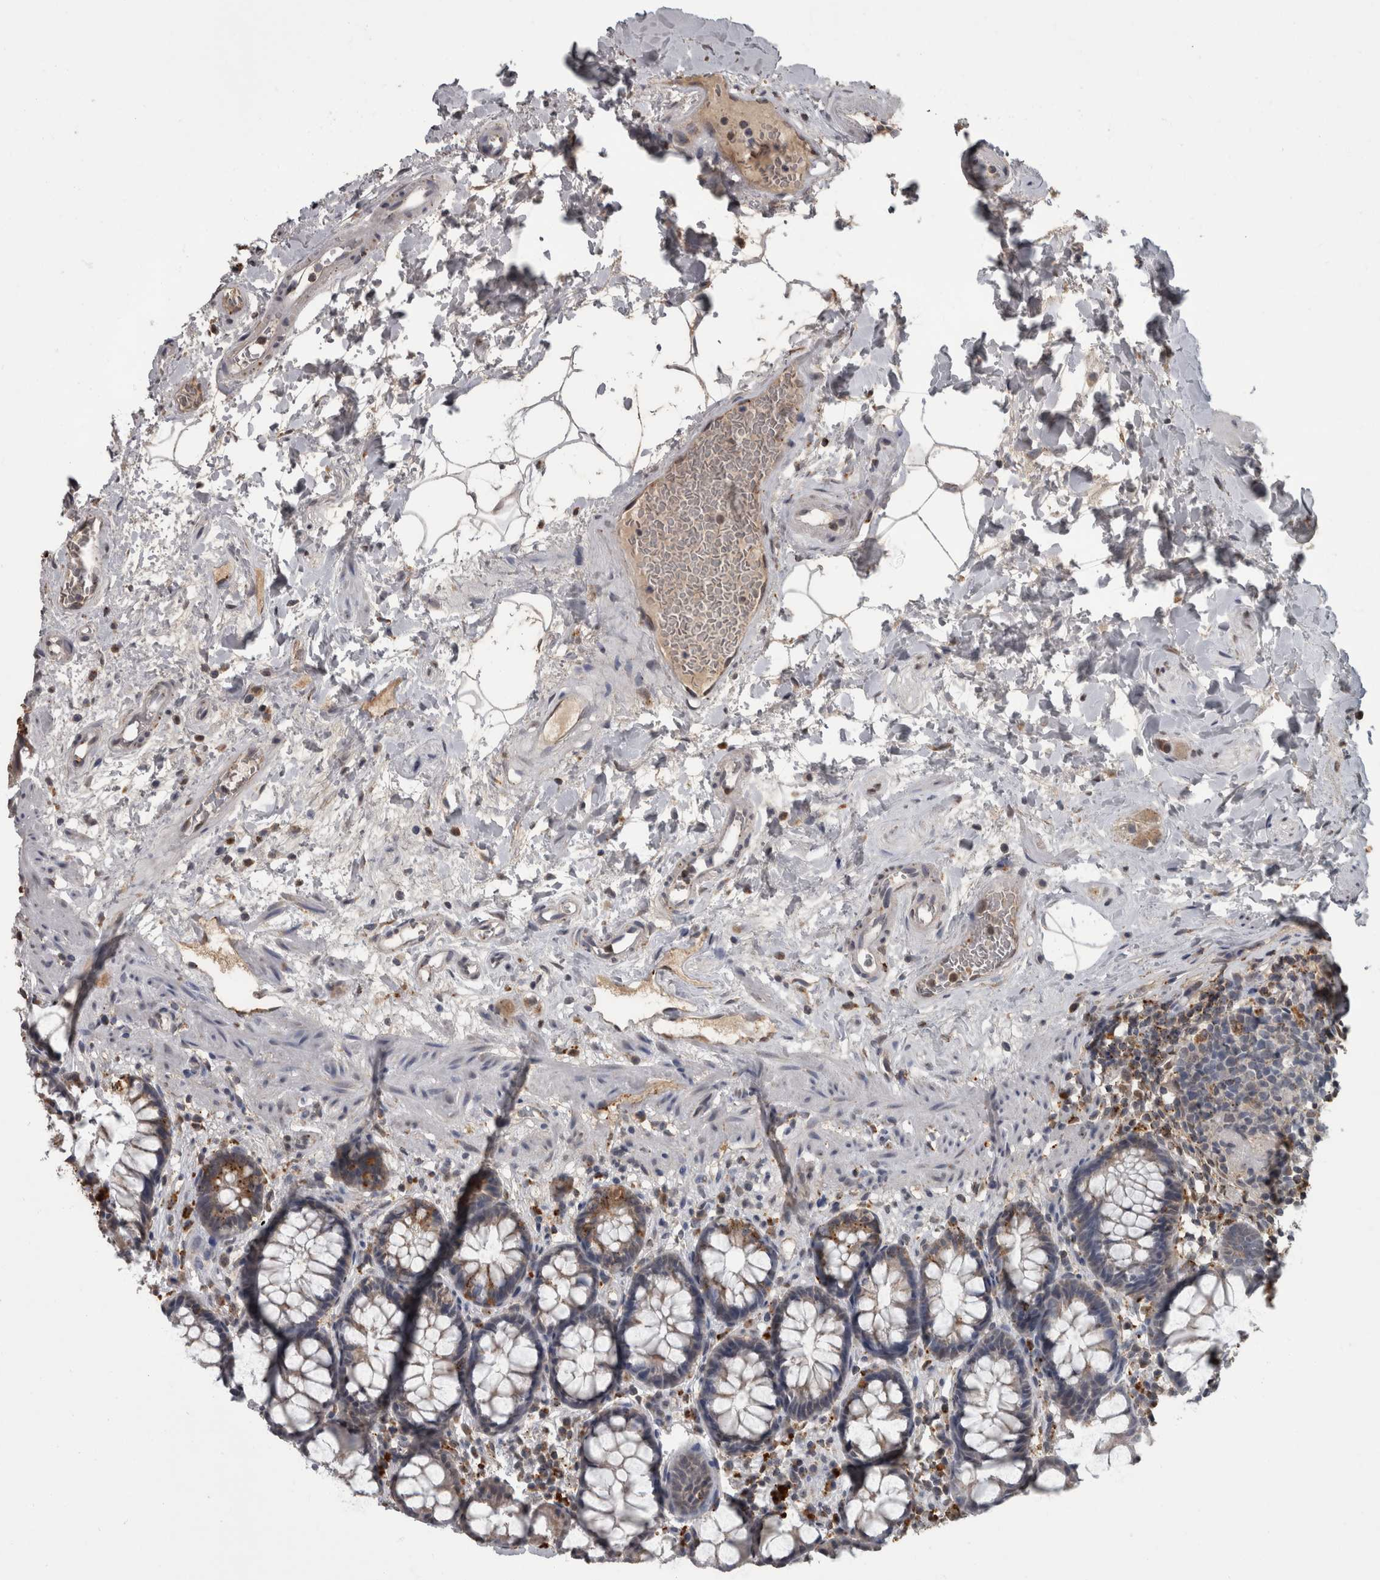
{"staining": {"intensity": "weak", "quantity": "25%-75%", "location": "cytoplasmic/membranous"}, "tissue": "rectum", "cell_type": "Glandular cells", "image_type": "normal", "snomed": [{"axis": "morphology", "description": "Normal tissue, NOS"}, {"axis": "topography", "description": "Rectum"}], "caption": "An image showing weak cytoplasmic/membranous staining in approximately 25%-75% of glandular cells in normal rectum, as visualized by brown immunohistochemical staining.", "gene": "NAAA", "patient": {"sex": "male", "age": 64}}